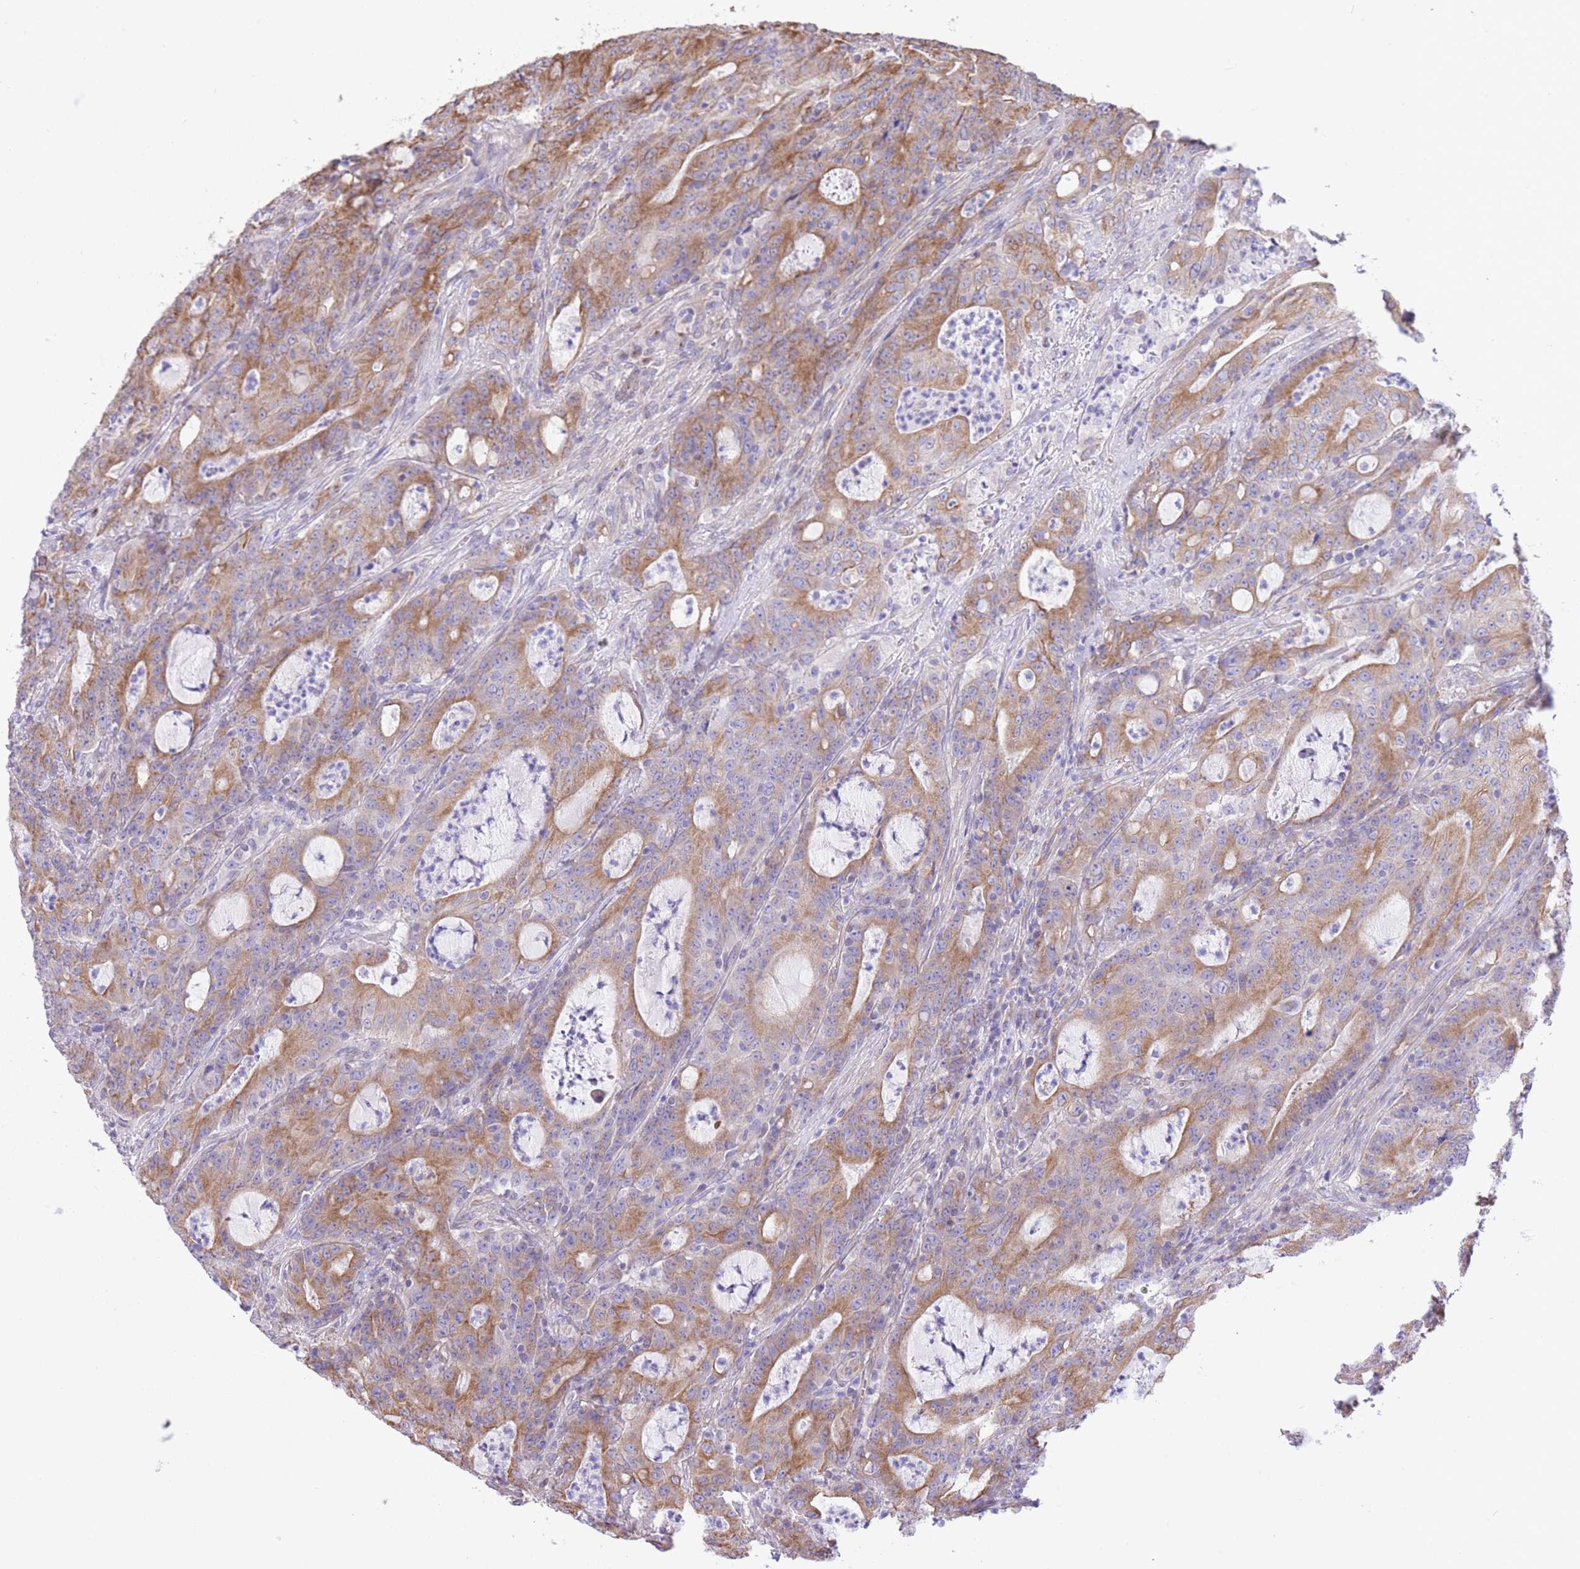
{"staining": {"intensity": "moderate", "quantity": "25%-75%", "location": "cytoplasmic/membranous"}, "tissue": "colorectal cancer", "cell_type": "Tumor cells", "image_type": "cancer", "snomed": [{"axis": "morphology", "description": "Adenocarcinoma, NOS"}, {"axis": "topography", "description": "Colon"}], "caption": "Colorectal cancer stained with a protein marker exhibits moderate staining in tumor cells.", "gene": "RHOU", "patient": {"sex": "male", "age": 83}}